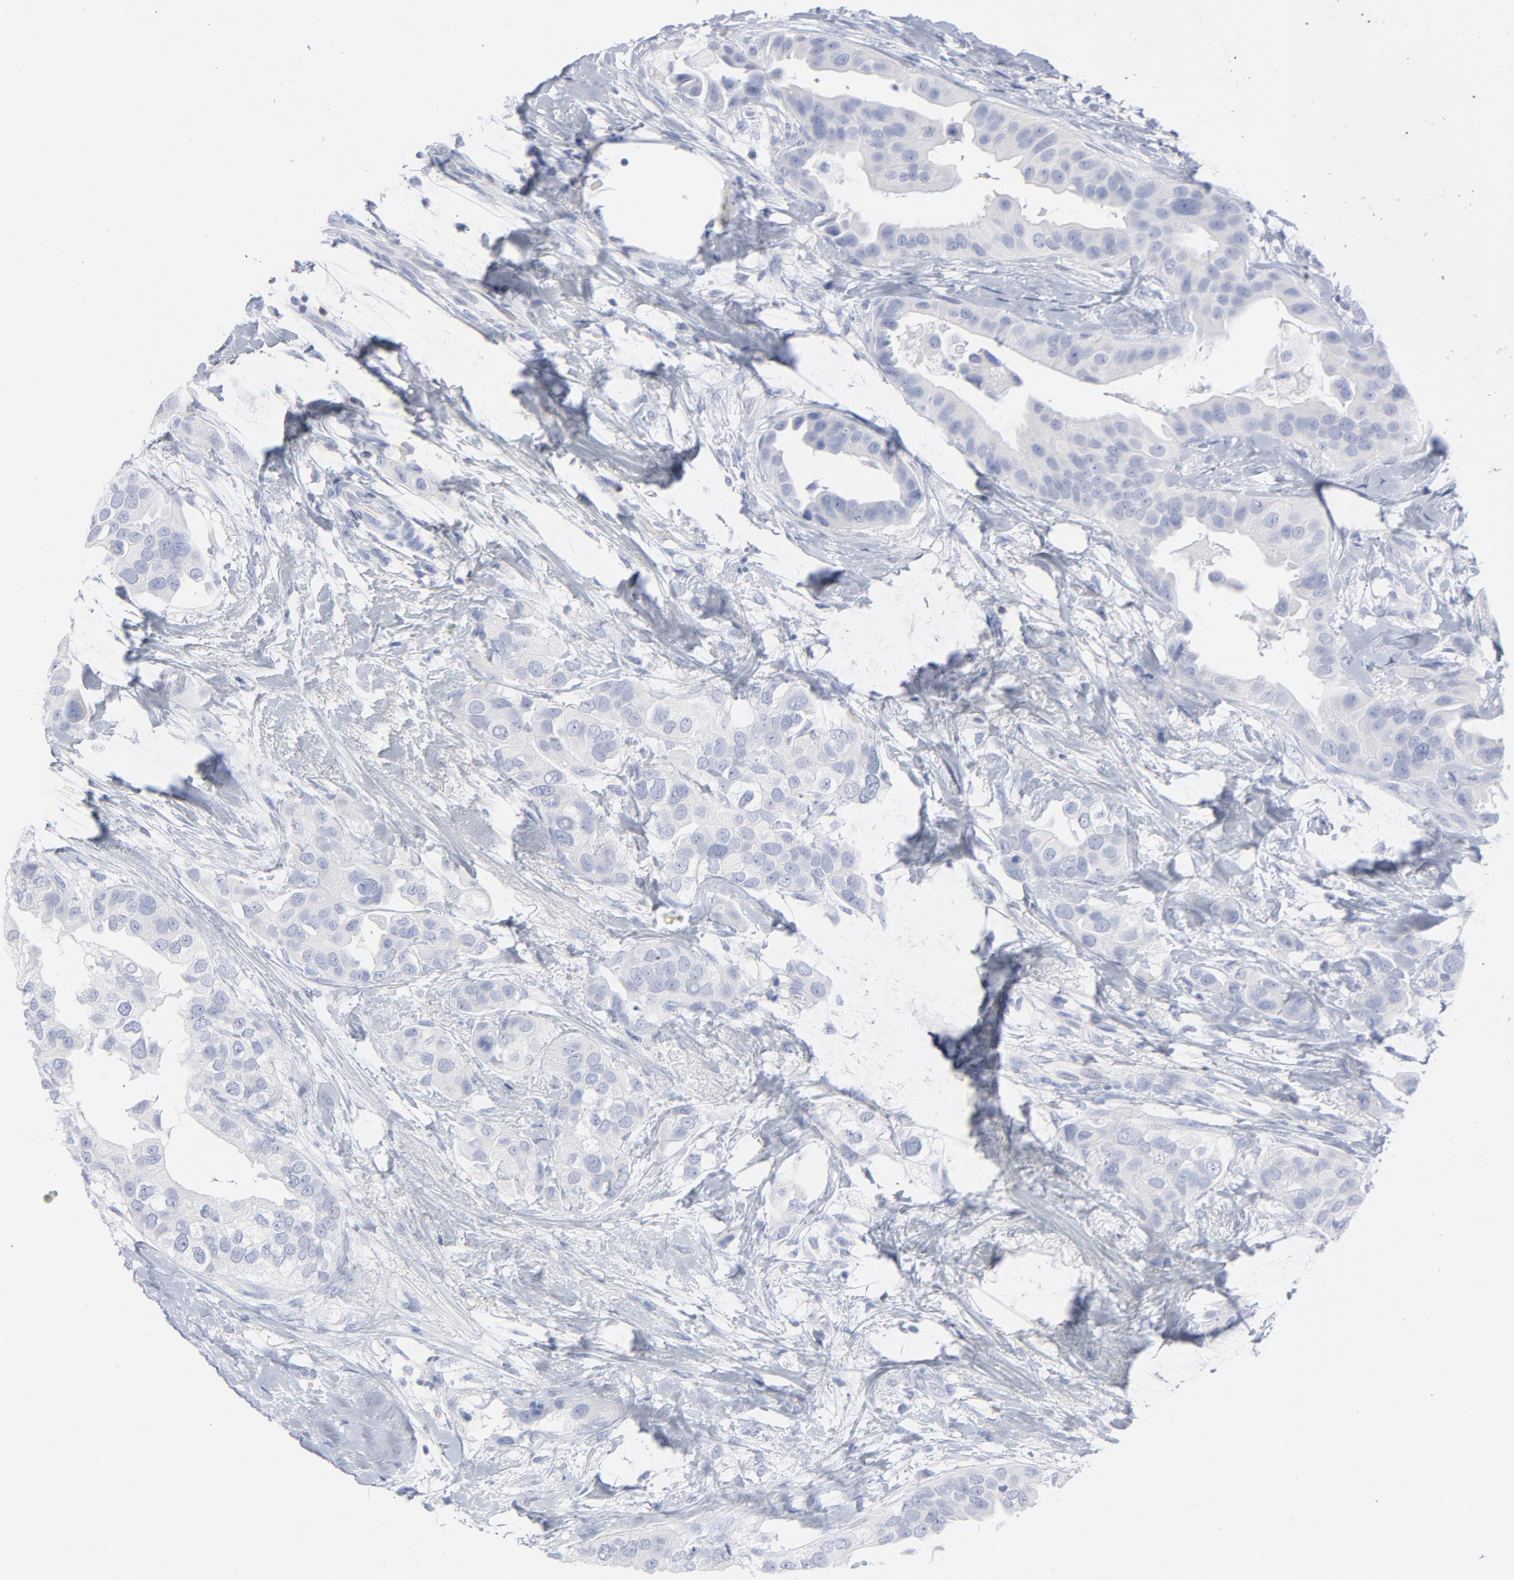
{"staining": {"intensity": "negative", "quantity": "none", "location": "none"}, "tissue": "breast cancer", "cell_type": "Tumor cells", "image_type": "cancer", "snomed": [{"axis": "morphology", "description": "Duct carcinoma"}, {"axis": "topography", "description": "Breast"}], "caption": "IHC photomicrograph of neoplastic tissue: human intraductal carcinoma (breast) stained with DAB shows no significant protein expression in tumor cells.", "gene": "P2RY8", "patient": {"sex": "female", "age": 40}}